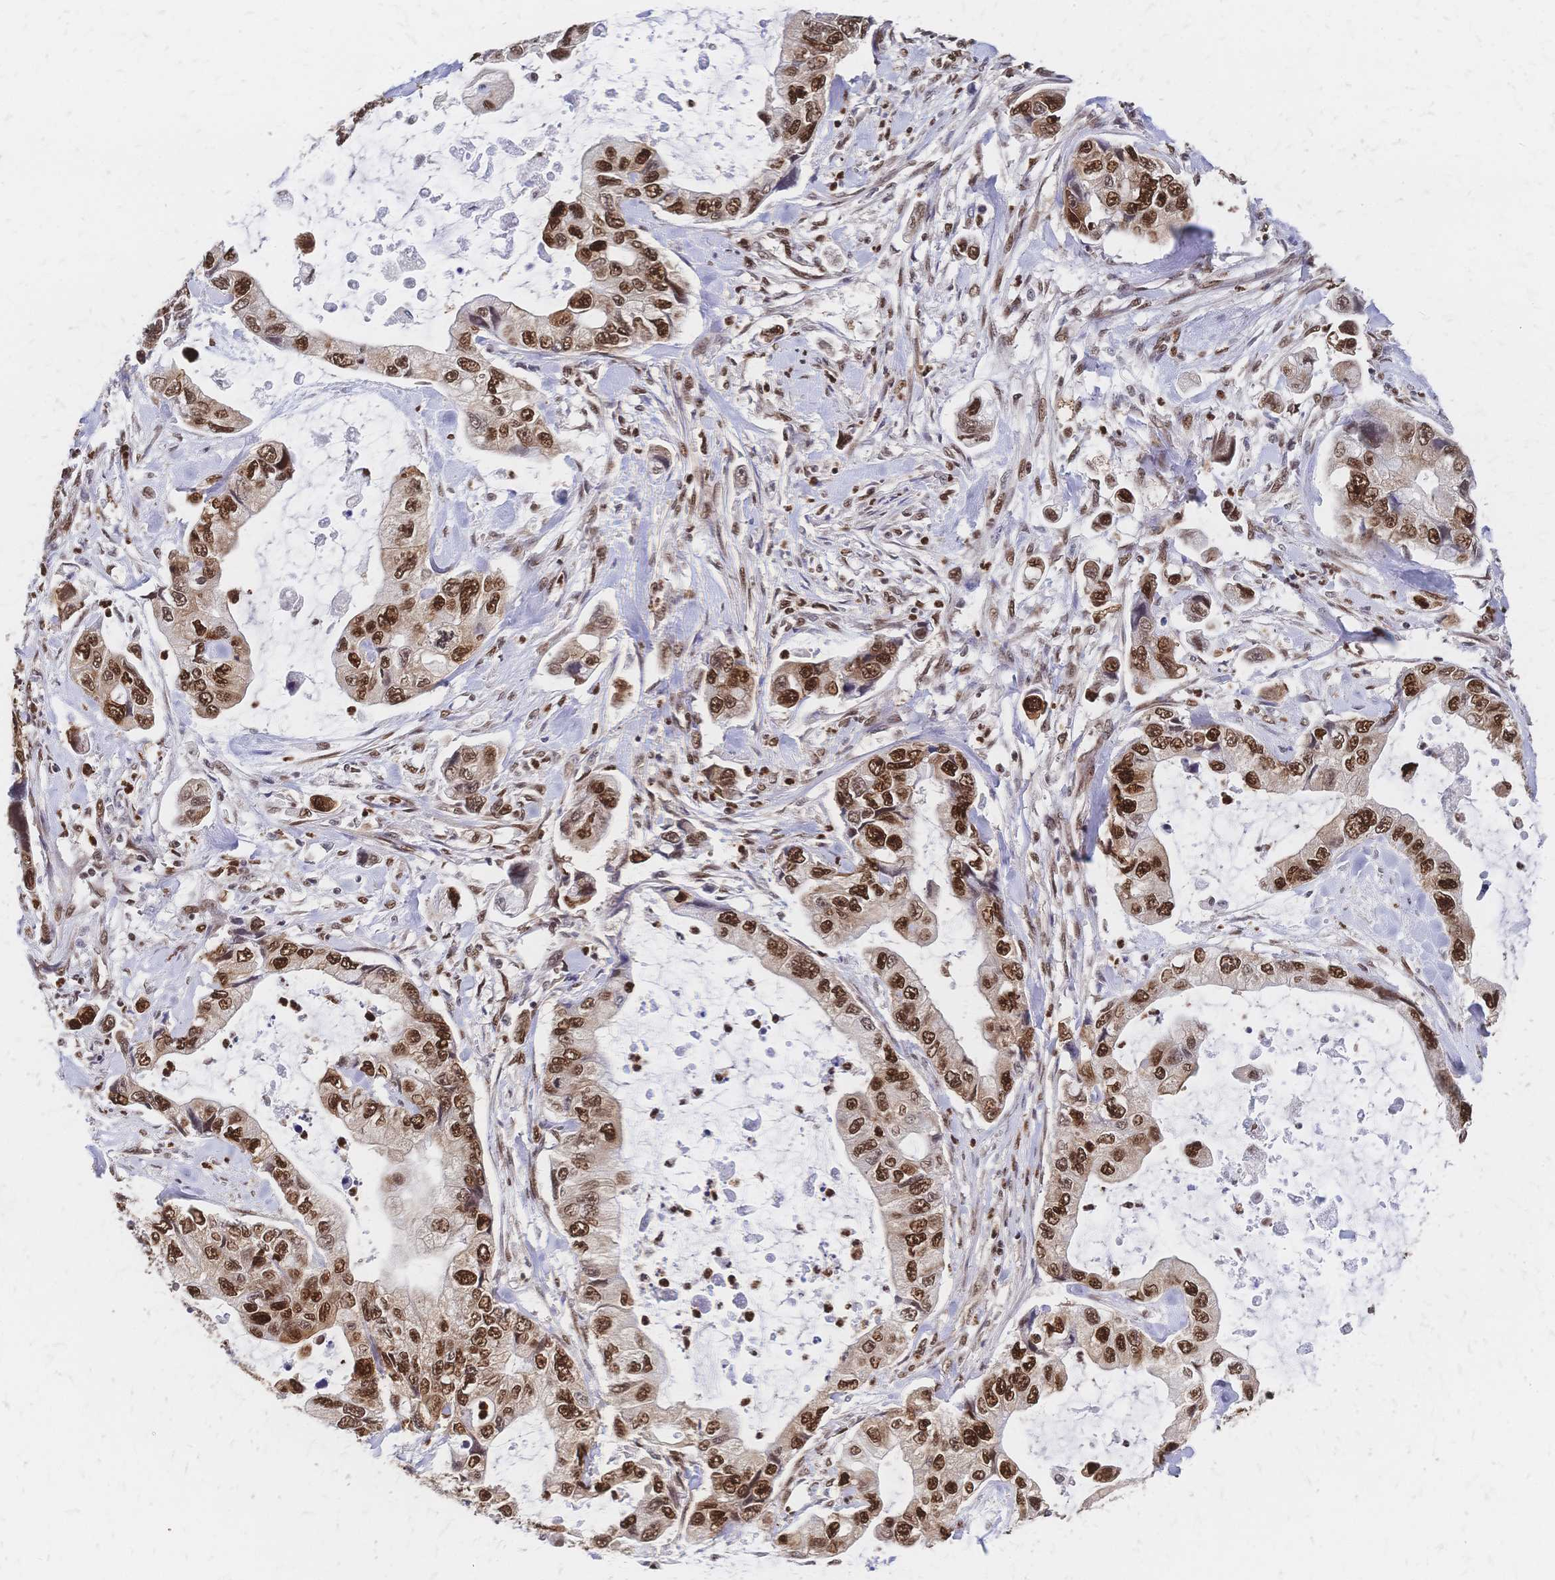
{"staining": {"intensity": "strong", "quantity": ">75%", "location": "nuclear"}, "tissue": "stomach cancer", "cell_type": "Tumor cells", "image_type": "cancer", "snomed": [{"axis": "morphology", "description": "Adenocarcinoma, NOS"}, {"axis": "topography", "description": "Pancreas"}, {"axis": "topography", "description": "Stomach, upper"}, {"axis": "topography", "description": "Stomach"}], "caption": "Adenocarcinoma (stomach) stained with a protein marker displays strong staining in tumor cells.", "gene": "HDGF", "patient": {"sex": "male", "age": 77}}